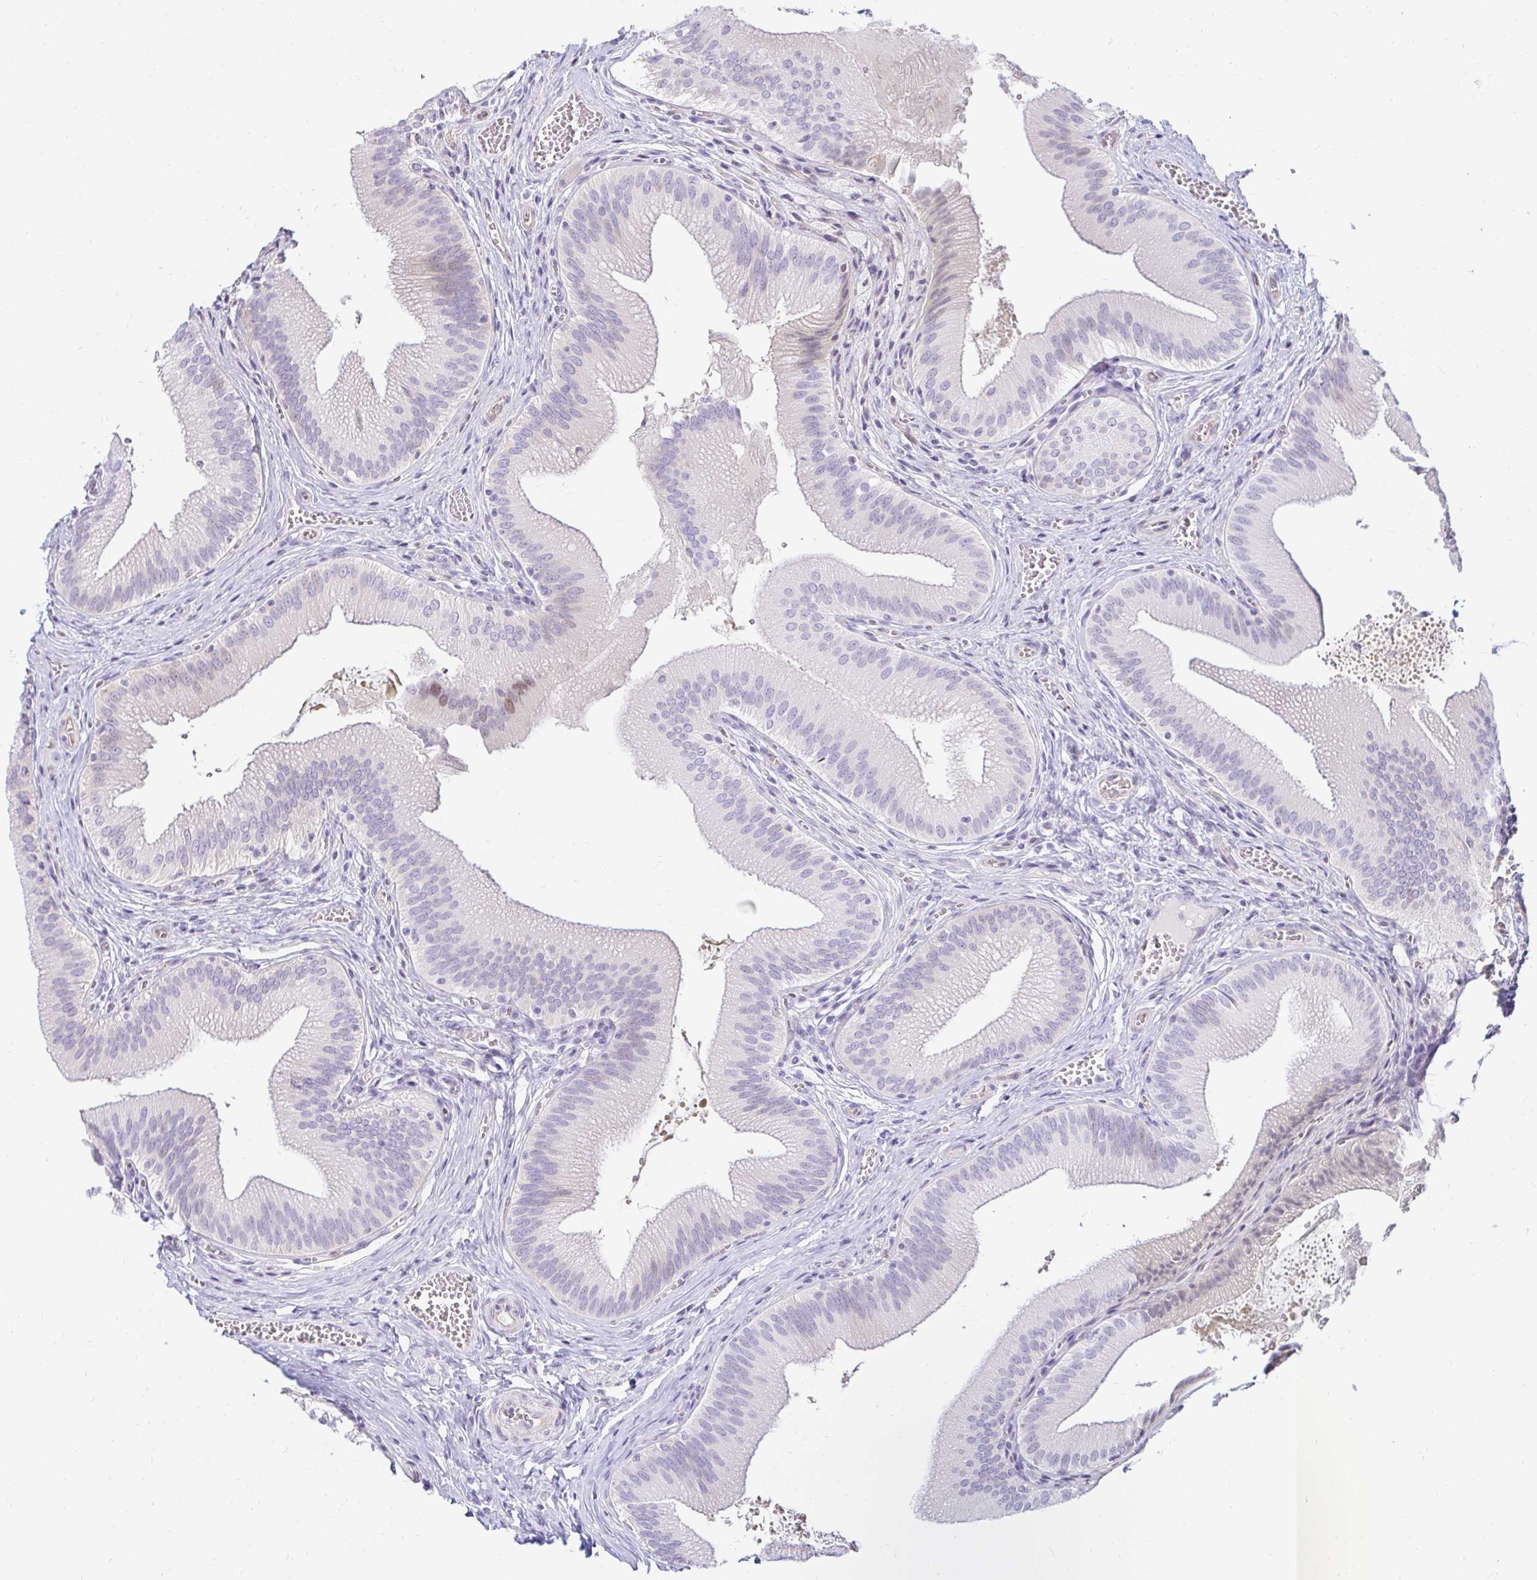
{"staining": {"intensity": "weak", "quantity": "<25%", "location": "cytoplasmic/membranous"}, "tissue": "gallbladder", "cell_type": "Glandular cells", "image_type": "normal", "snomed": [{"axis": "morphology", "description": "Normal tissue, NOS"}, {"axis": "topography", "description": "Gallbladder"}], "caption": "DAB (3,3'-diaminobenzidine) immunohistochemical staining of unremarkable gallbladder reveals no significant expression in glandular cells. (DAB immunohistochemistry (IHC), high magnification).", "gene": "CAPSL", "patient": {"sex": "male", "age": 17}}